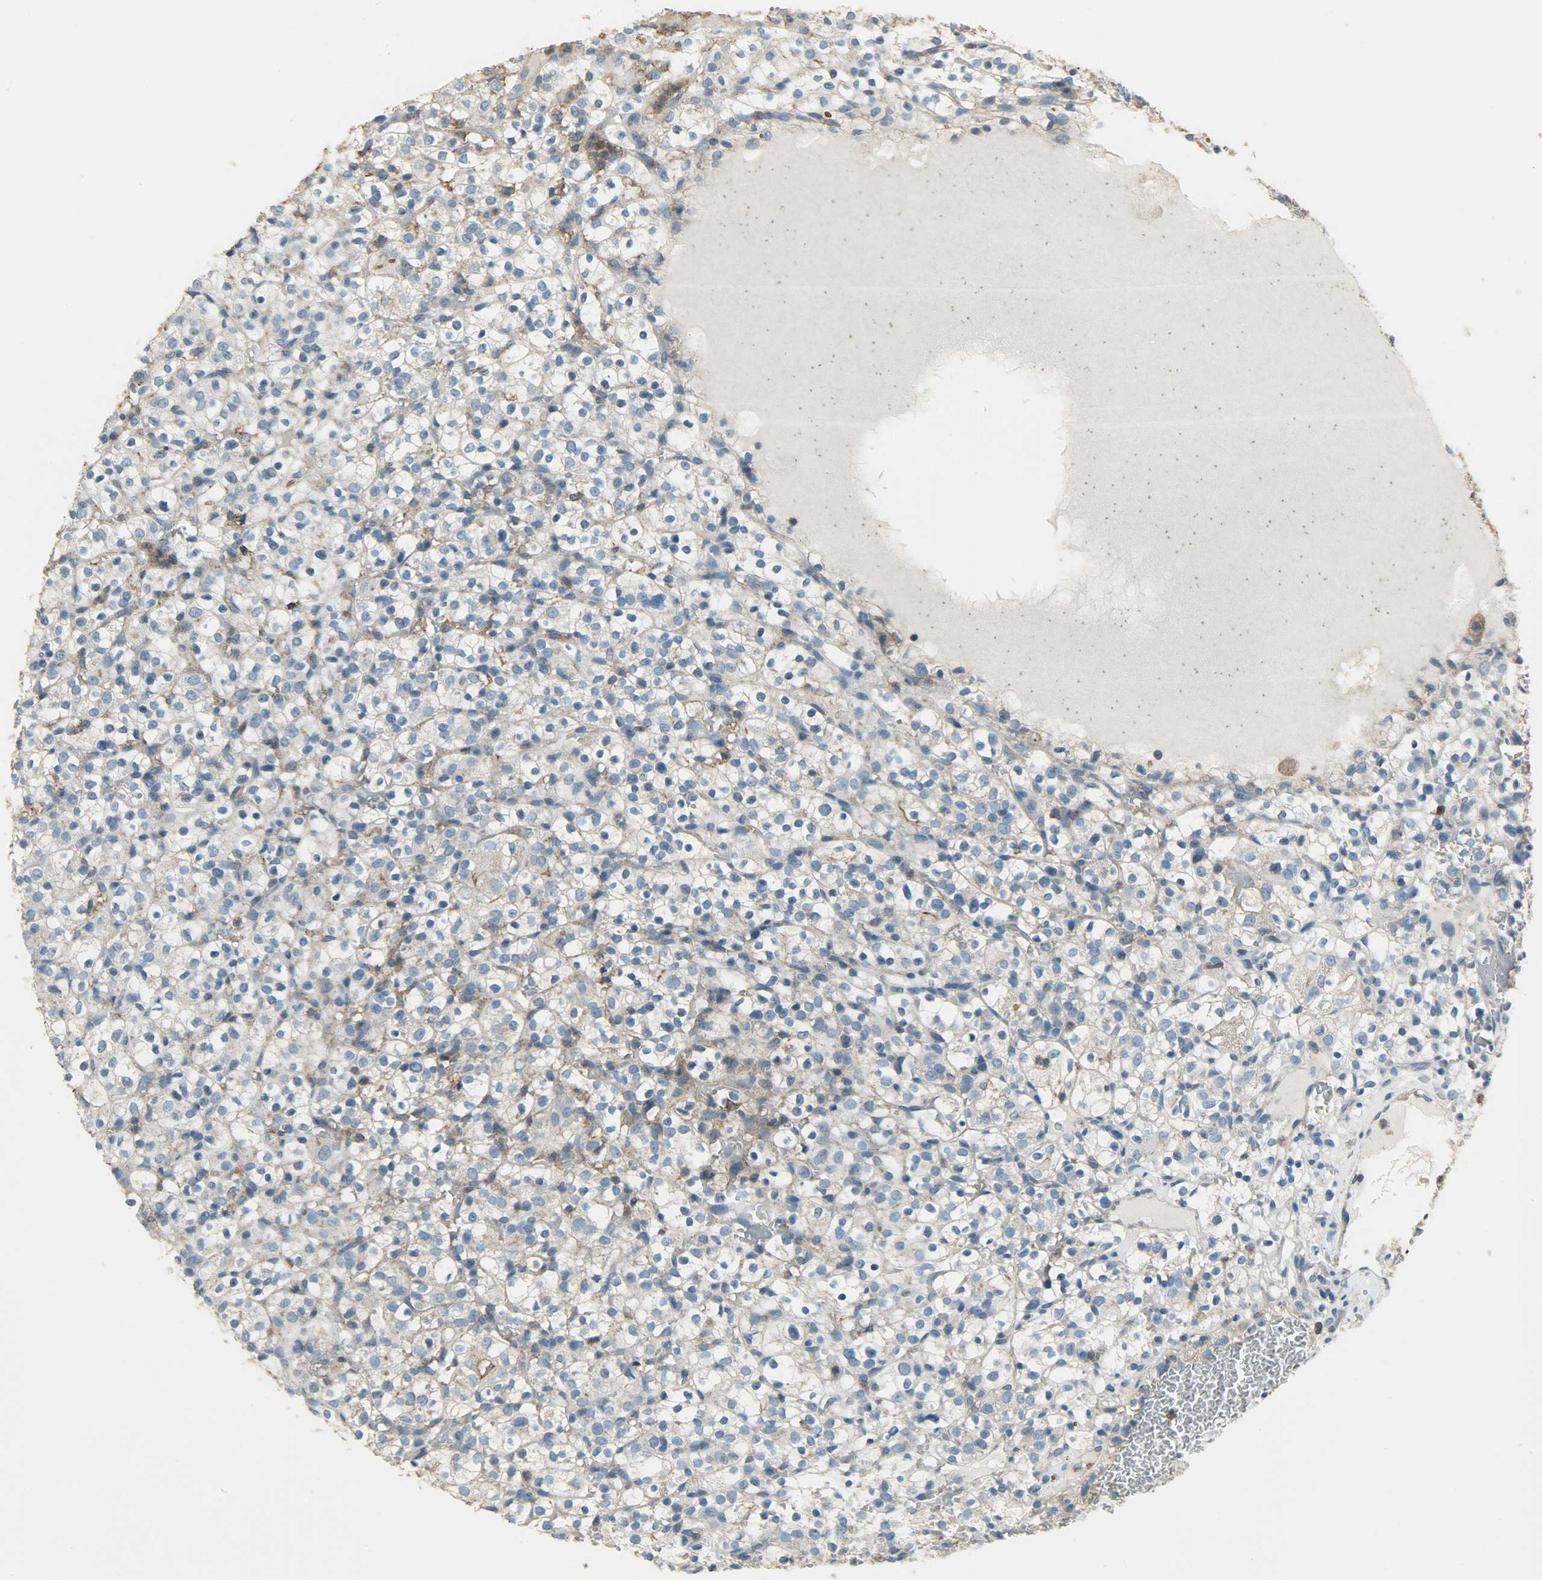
{"staining": {"intensity": "weak", "quantity": ">75%", "location": "cytoplasmic/membranous"}, "tissue": "renal cancer", "cell_type": "Tumor cells", "image_type": "cancer", "snomed": [{"axis": "morphology", "description": "Normal tissue, NOS"}, {"axis": "morphology", "description": "Adenocarcinoma, NOS"}, {"axis": "topography", "description": "Kidney"}], "caption": "This photomicrograph demonstrates immunohistochemistry (IHC) staining of human renal adenocarcinoma, with low weak cytoplasmic/membranous positivity in approximately >75% of tumor cells.", "gene": "DNAJA4", "patient": {"sex": "female", "age": 72}}